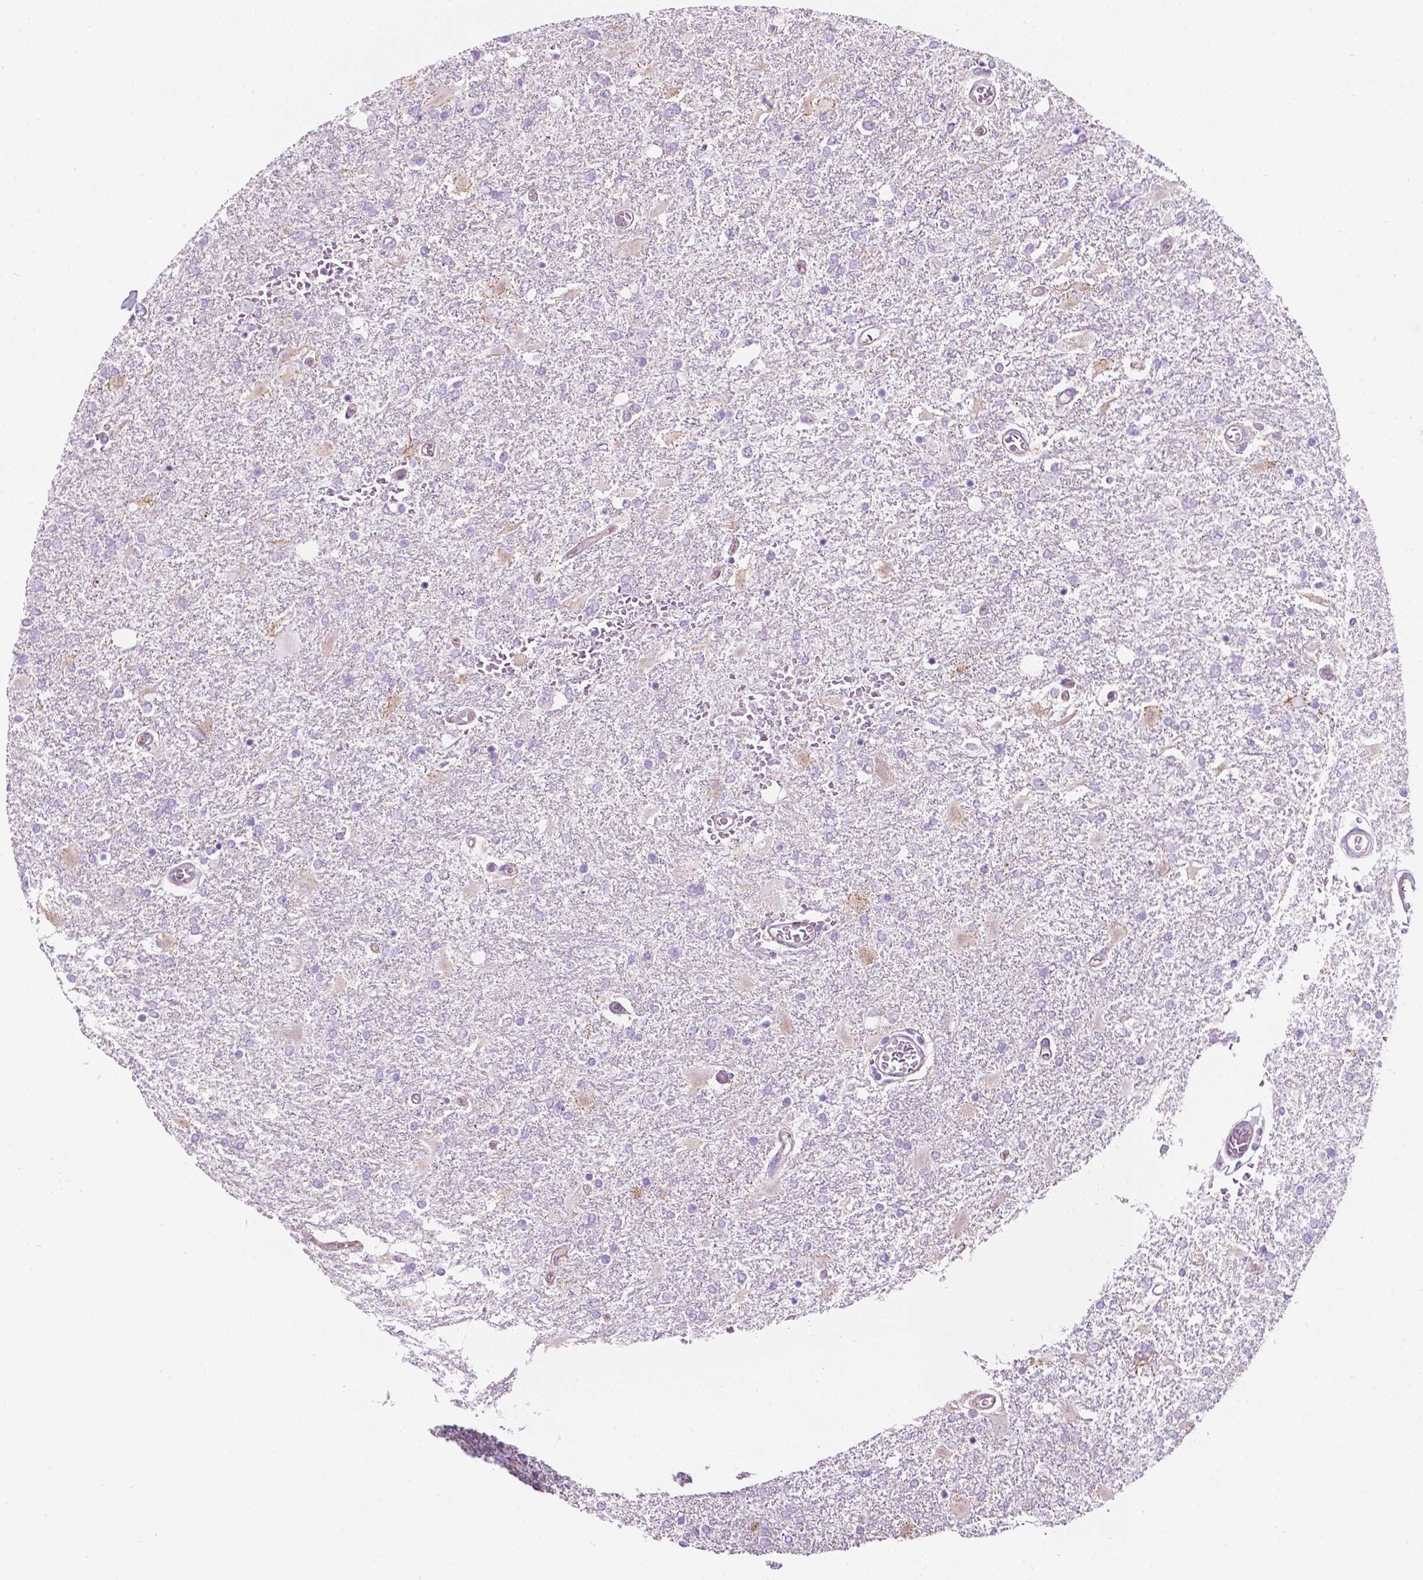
{"staining": {"intensity": "negative", "quantity": "none", "location": "none"}, "tissue": "glioma", "cell_type": "Tumor cells", "image_type": "cancer", "snomed": [{"axis": "morphology", "description": "Glioma, malignant, High grade"}, {"axis": "topography", "description": "Cerebral cortex"}], "caption": "DAB (3,3'-diaminobenzidine) immunohistochemical staining of glioma displays no significant staining in tumor cells. Nuclei are stained in blue.", "gene": "NOS1AP", "patient": {"sex": "male", "age": 79}}